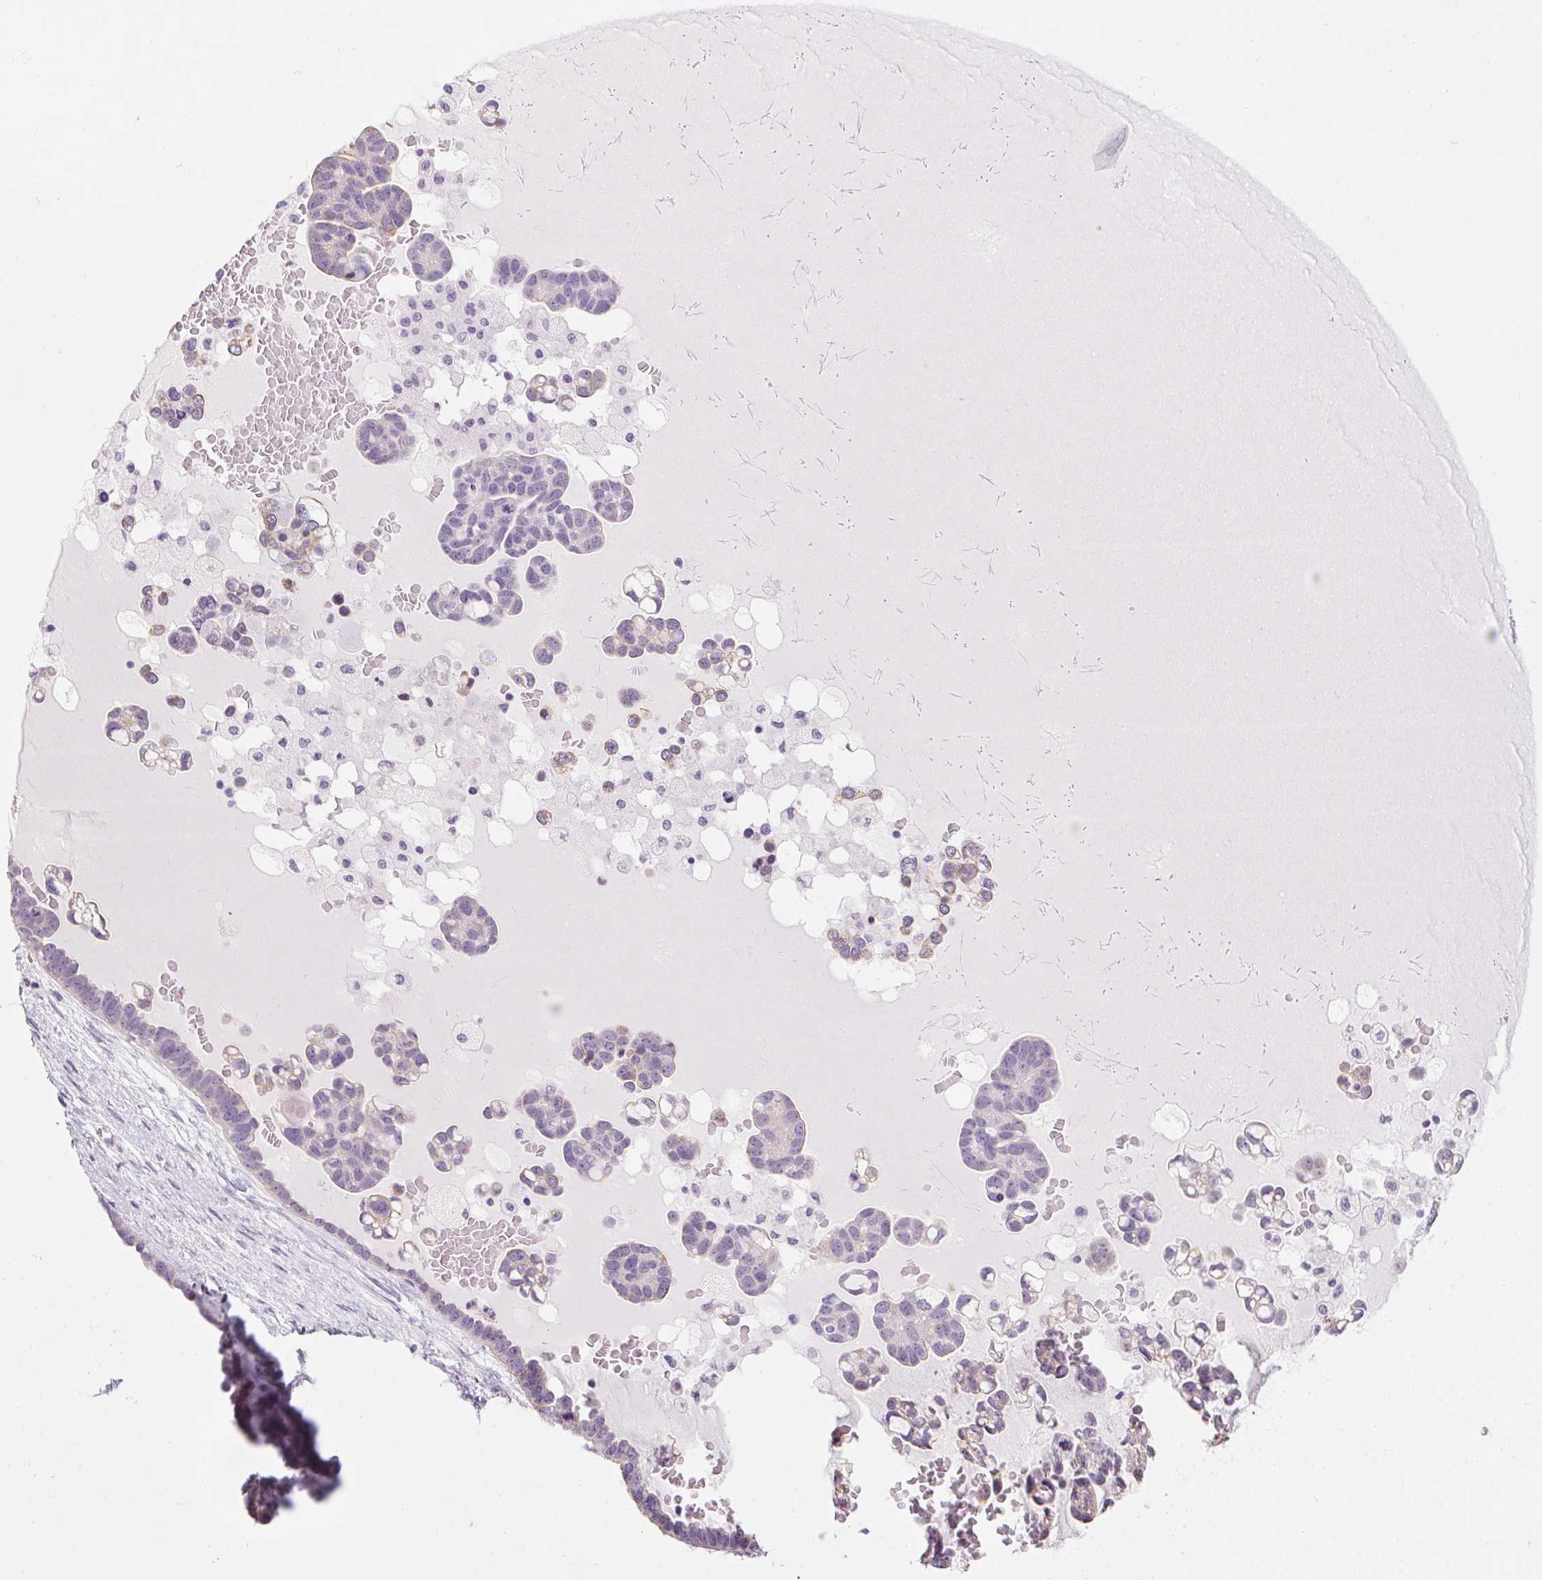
{"staining": {"intensity": "weak", "quantity": "<25%", "location": "cytoplasmic/membranous"}, "tissue": "ovarian cancer", "cell_type": "Tumor cells", "image_type": "cancer", "snomed": [{"axis": "morphology", "description": "Cystadenocarcinoma, serous, NOS"}, {"axis": "topography", "description": "Ovary"}], "caption": "DAB (3,3'-diaminobenzidine) immunohistochemical staining of human ovarian serous cystadenocarcinoma shows no significant positivity in tumor cells.", "gene": "RPTN", "patient": {"sex": "female", "age": 54}}